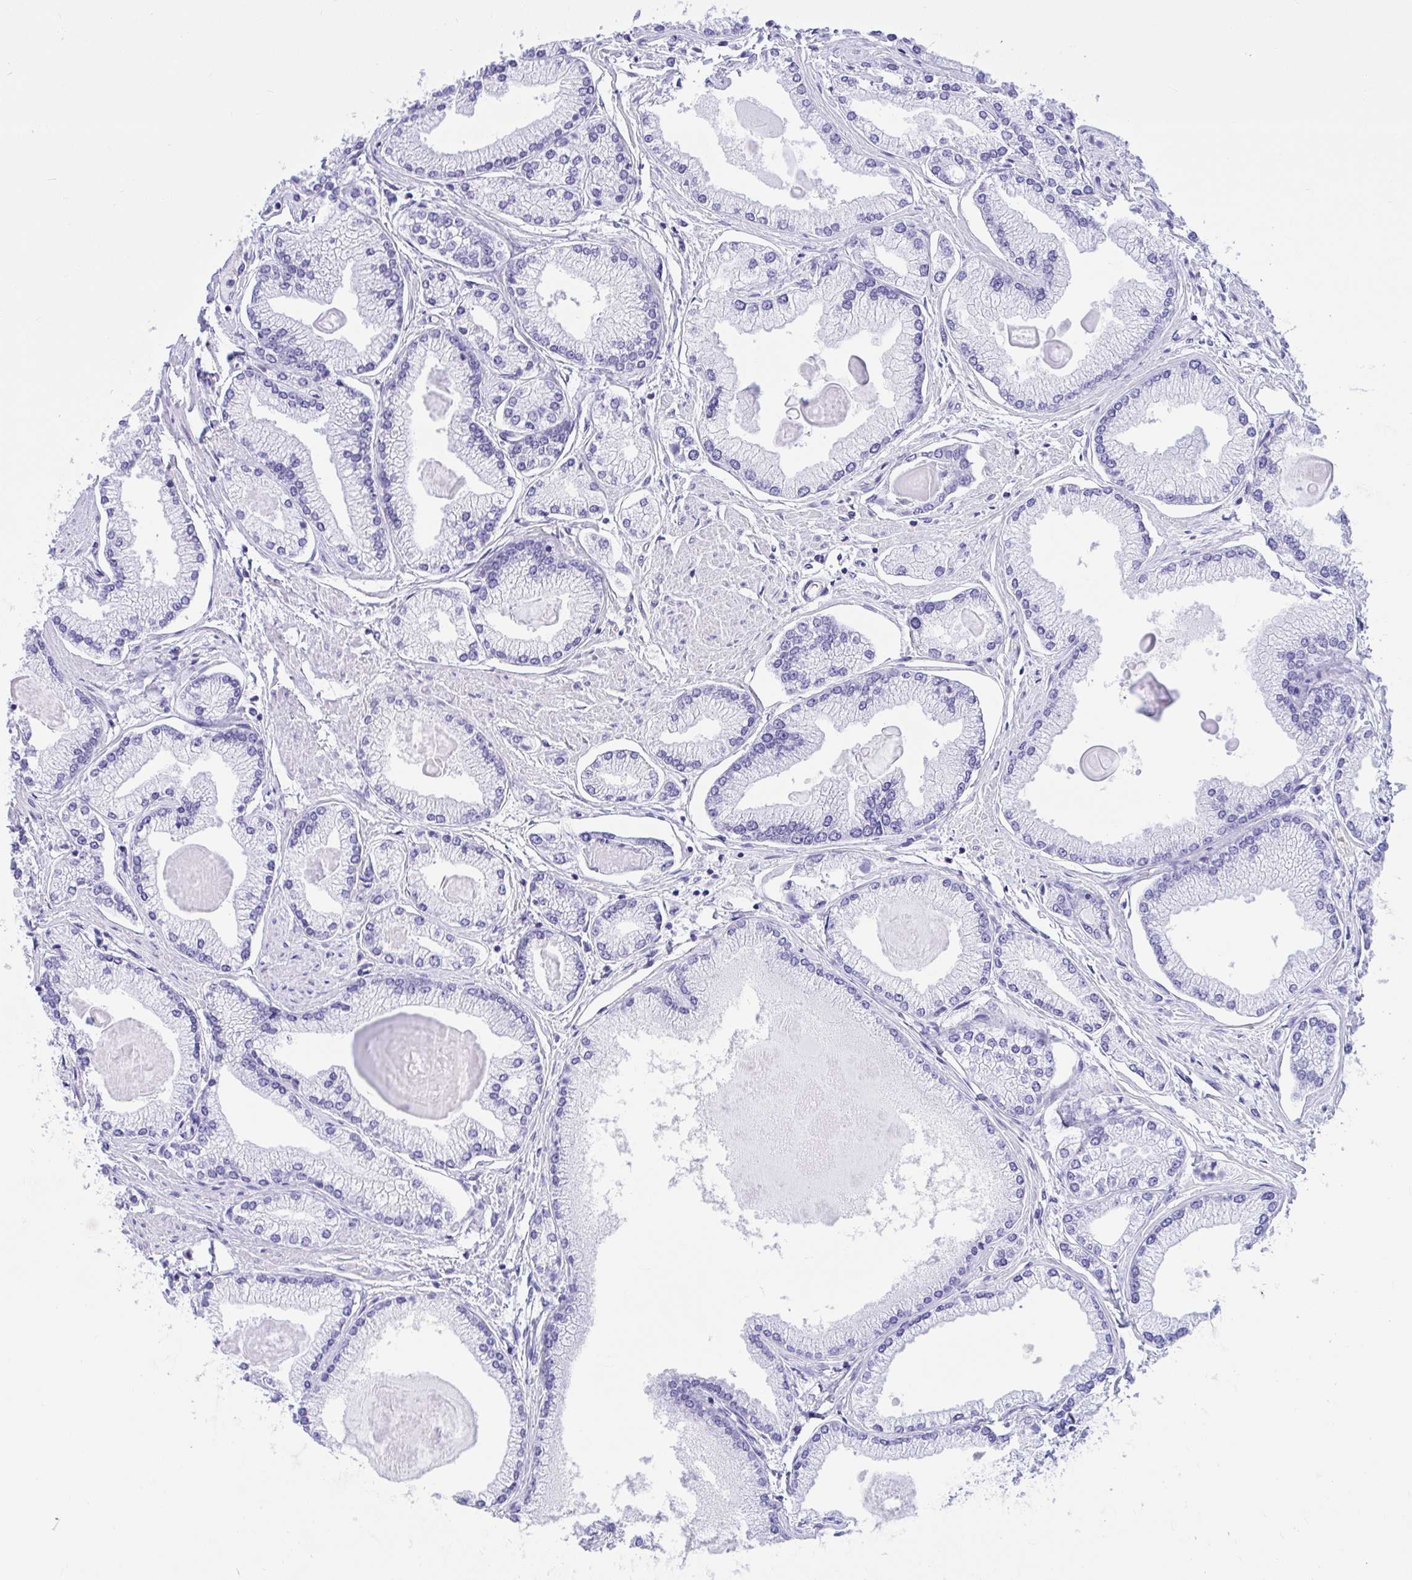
{"staining": {"intensity": "negative", "quantity": "none", "location": "none"}, "tissue": "prostate cancer", "cell_type": "Tumor cells", "image_type": "cancer", "snomed": [{"axis": "morphology", "description": "Adenocarcinoma, High grade"}, {"axis": "topography", "description": "Prostate"}], "caption": "IHC photomicrograph of neoplastic tissue: prostate cancer stained with DAB (3,3'-diaminobenzidine) demonstrates no significant protein staining in tumor cells.", "gene": "ANK1", "patient": {"sex": "male", "age": 68}}